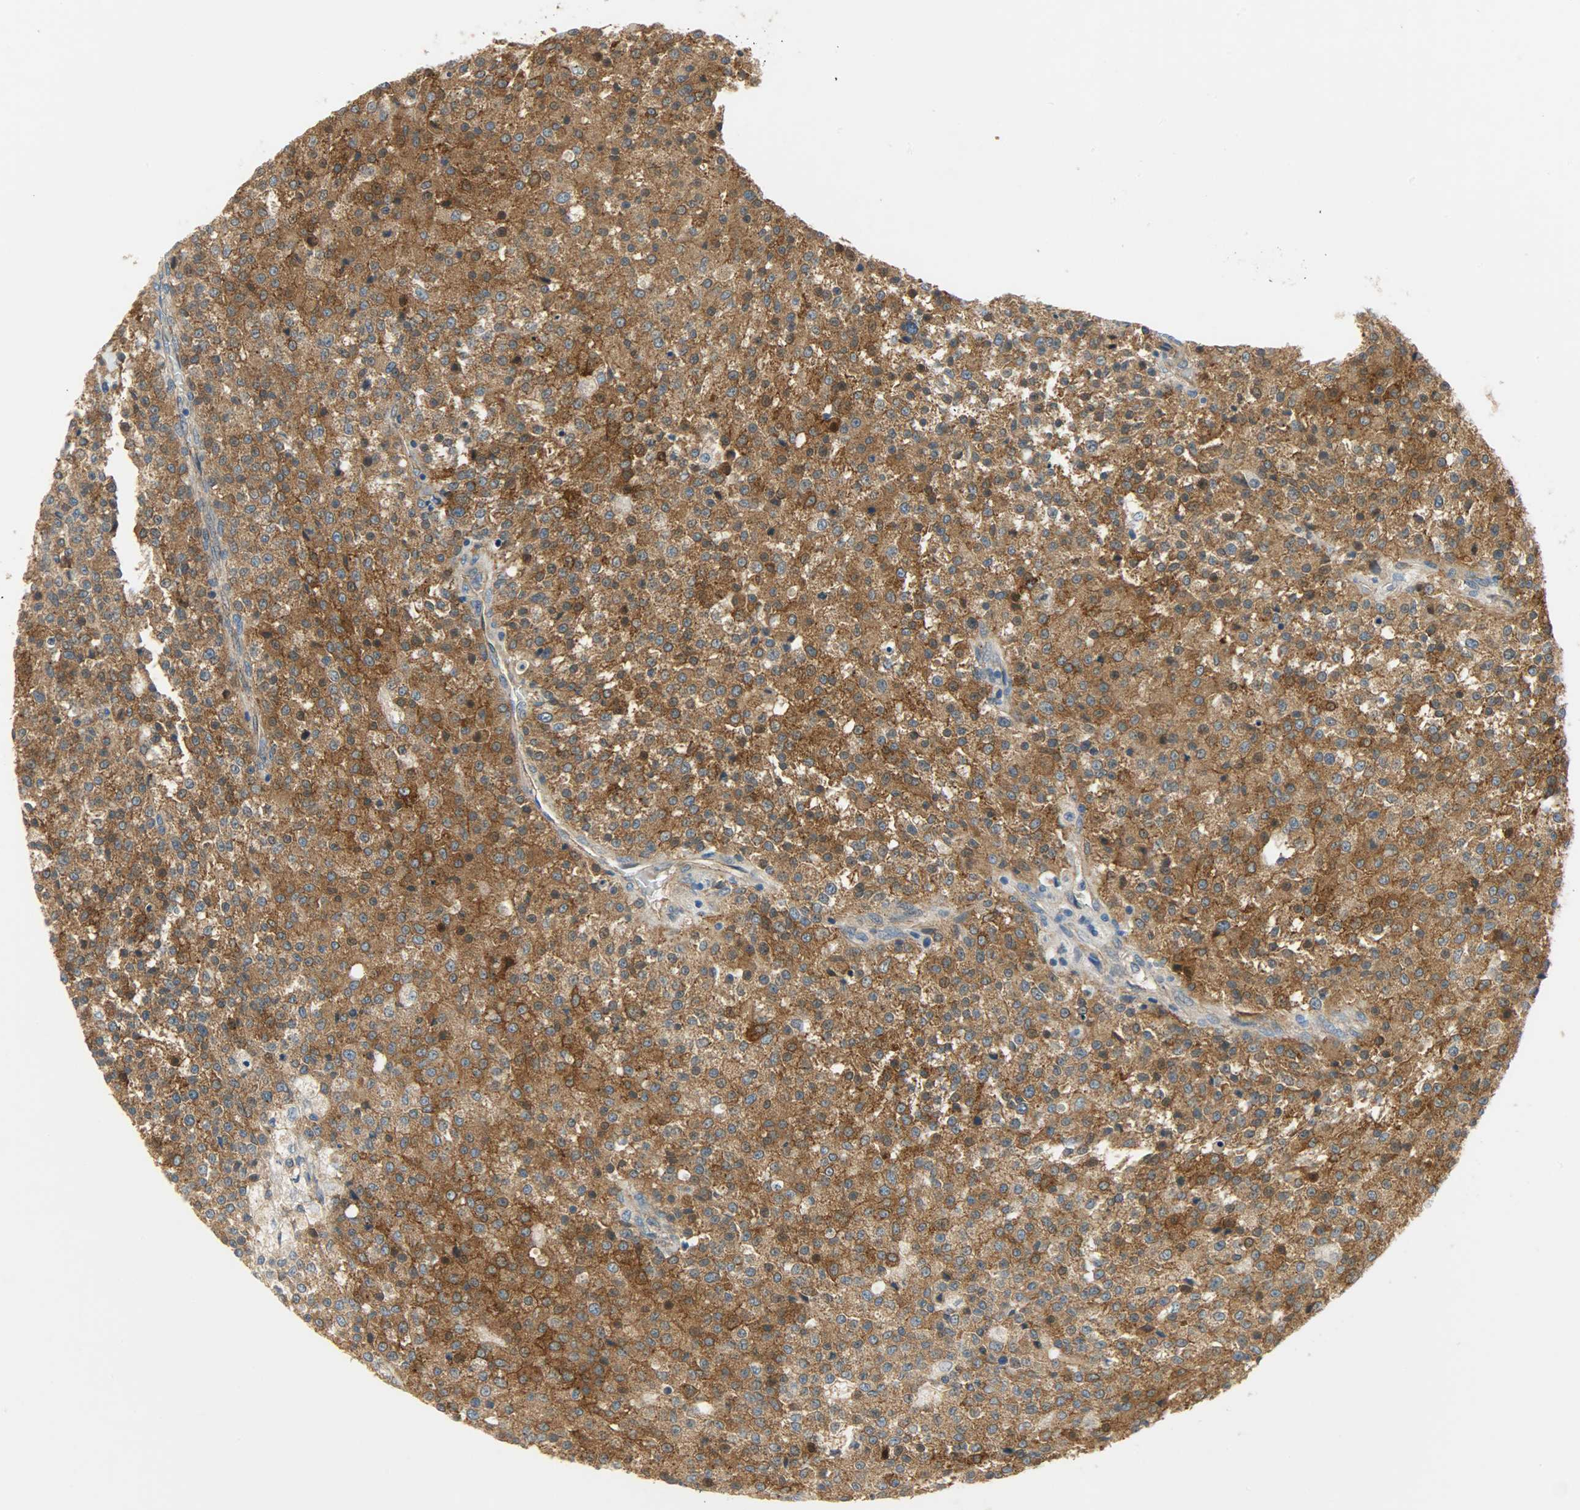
{"staining": {"intensity": "strong", "quantity": ">75%", "location": "cytoplasmic/membranous"}, "tissue": "testis cancer", "cell_type": "Tumor cells", "image_type": "cancer", "snomed": [{"axis": "morphology", "description": "Seminoma, NOS"}, {"axis": "topography", "description": "Testis"}], "caption": "Protein staining shows strong cytoplasmic/membranous staining in about >75% of tumor cells in seminoma (testis). Nuclei are stained in blue.", "gene": "KIAA1217", "patient": {"sex": "male", "age": 59}}